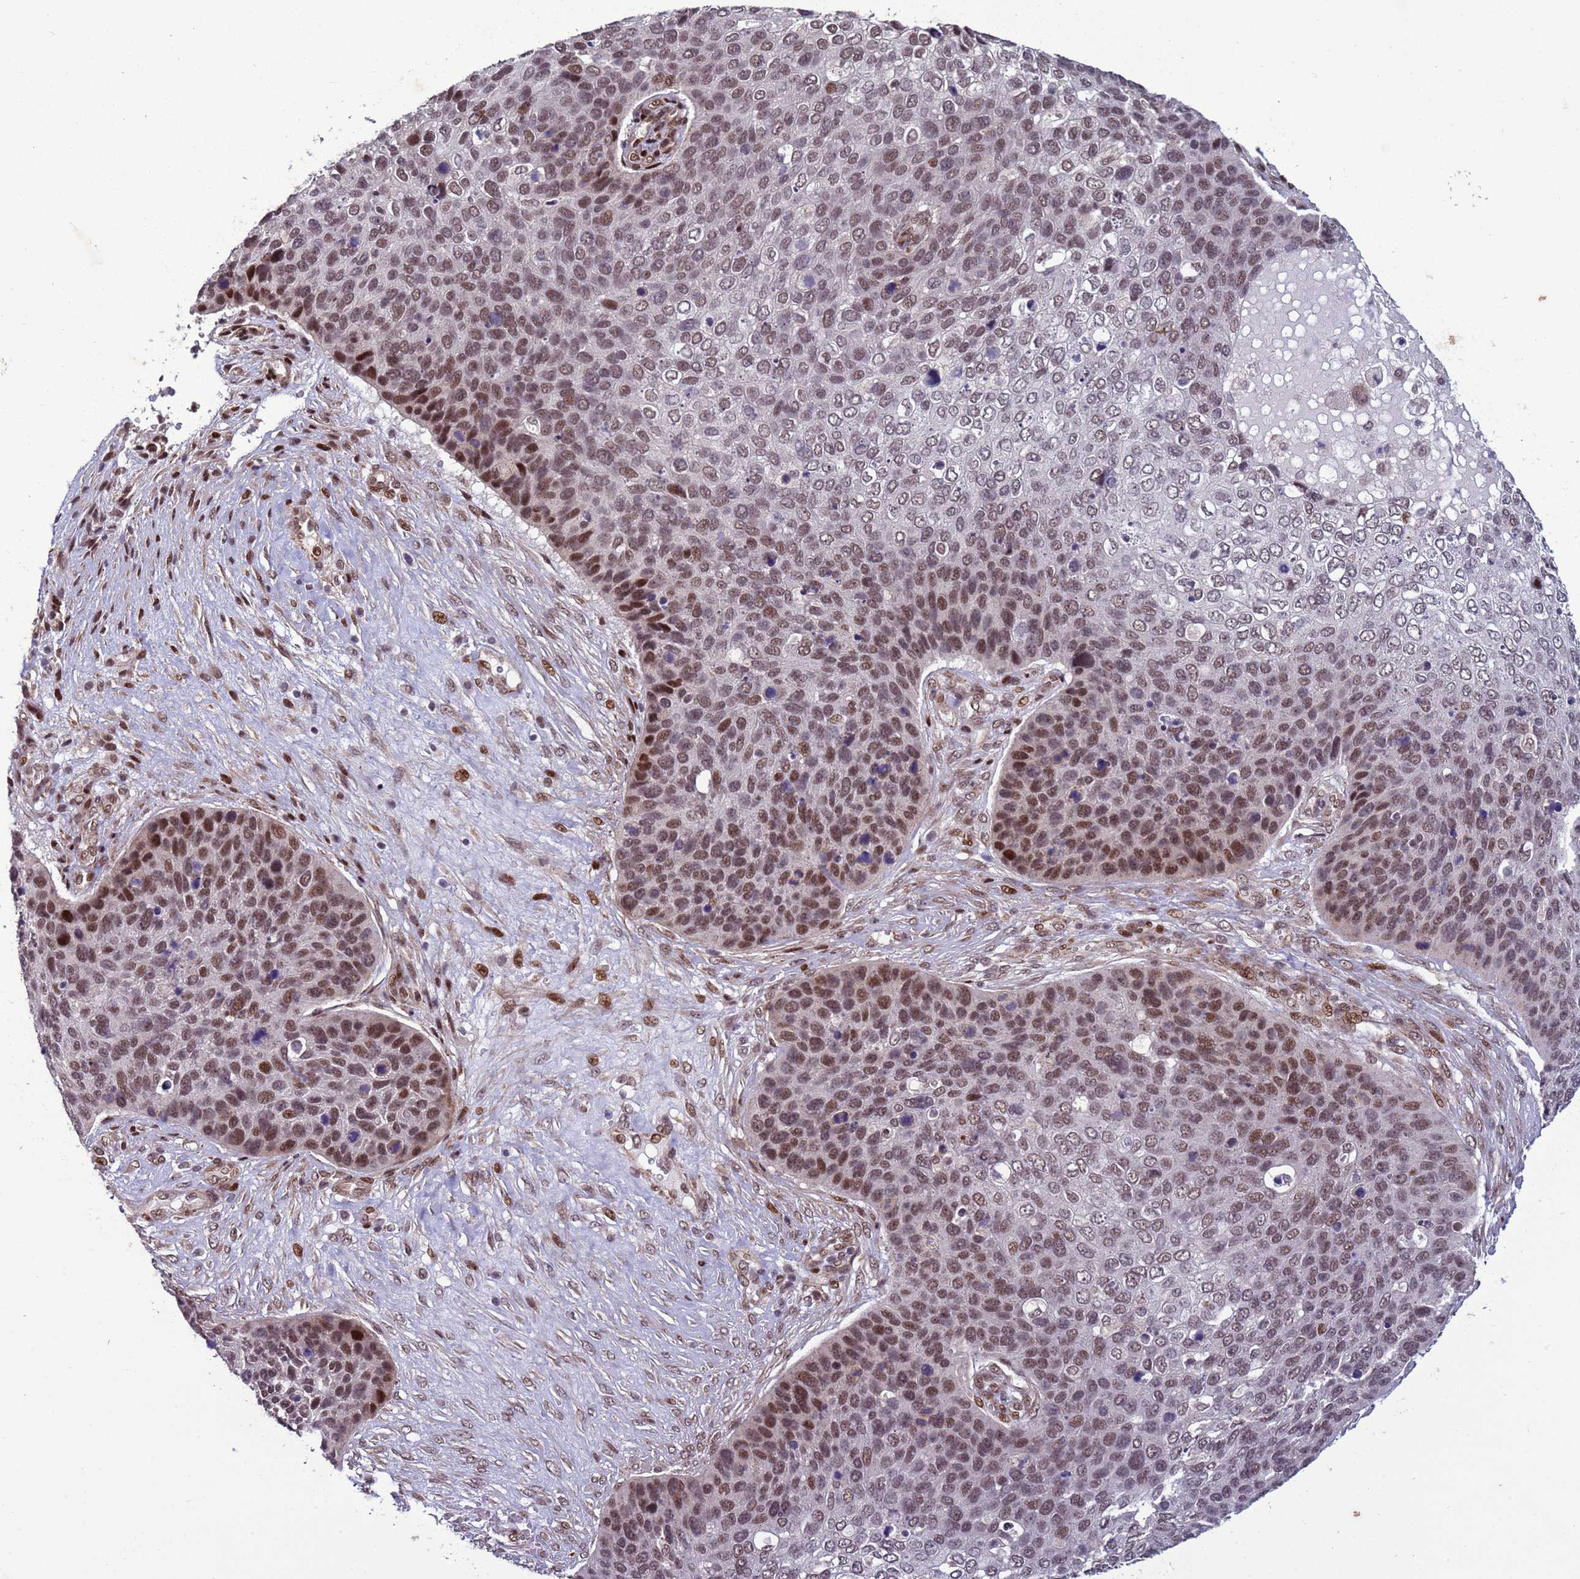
{"staining": {"intensity": "moderate", "quantity": ">75%", "location": "nuclear"}, "tissue": "skin cancer", "cell_type": "Tumor cells", "image_type": "cancer", "snomed": [{"axis": "morphology", "description": "Basal cell carcinoma"}, {"axis": "topography", "description": "Skin"}], "caption": "This micrograph displays skin cancer (basal cell carcinoma) stained with immunohistochemistry to label a protein in brown. The nuclear of tumor cells show moderate positivity for the protein. Nuclei are counter-stained blue.", "gene": "SHC3", "patient": {"sex": "female", "age": 74}}